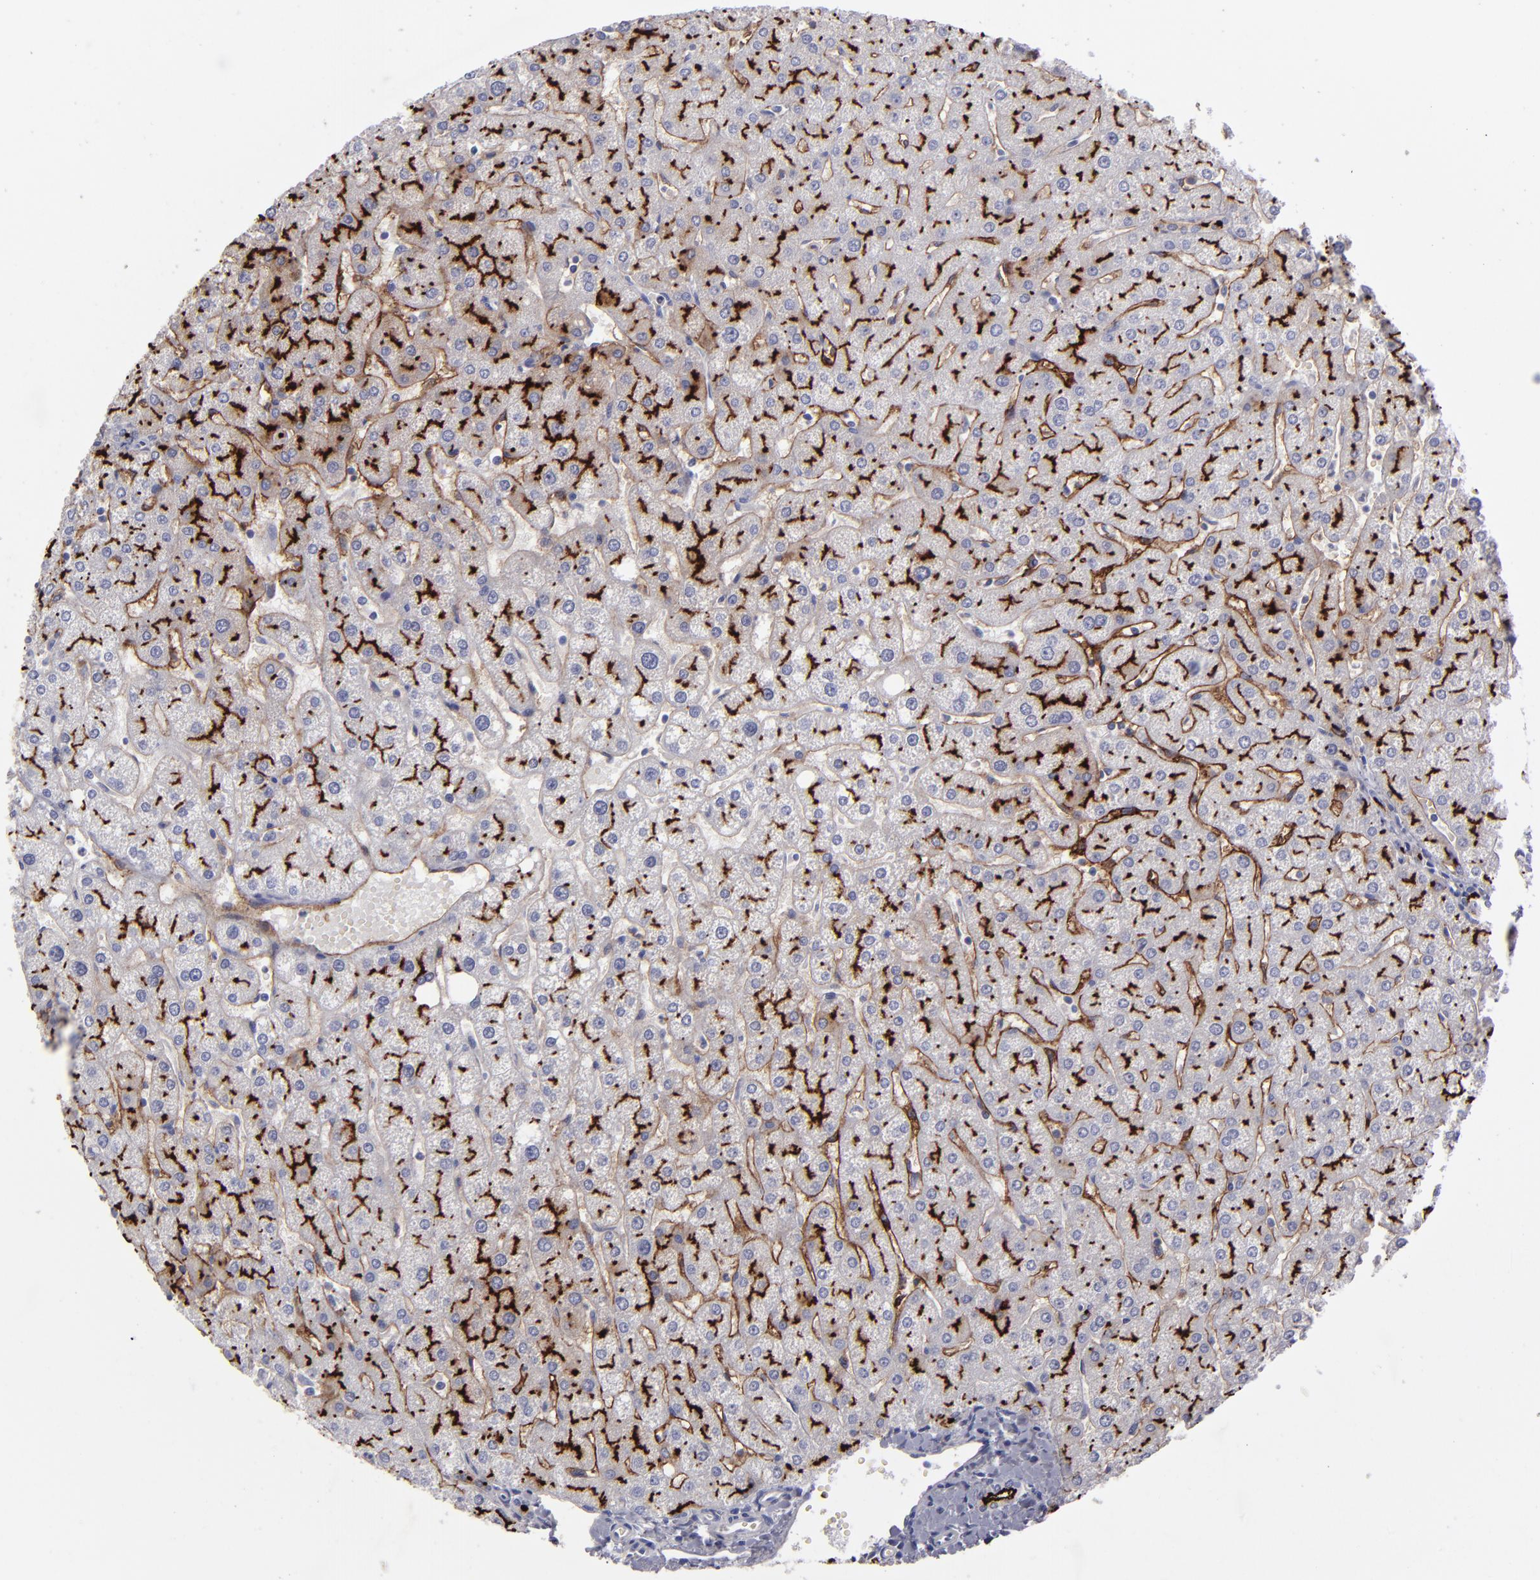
{"staining": {"intensity": "strong", "quantity": ">75%", "location": "cytoplasmic/membranous"}, "tissue": "liver", "cell_type": "Cholangiocytes", "image_type": "normal", "snomed": [{"axis": "morphology", "description": "Normal tissue, NOS"}, {"axis": "topography", "description": "Liver"}], "caption": "Immunohistochemical staining of normal liver exhibits strong cytoplasmic/membranous protein staining in approximately >75% of cholangiocytes. Using DAB (3,3'-diaminobenzidine) (brown) and hematoxylin (blue) stains, captured at high magnification using brightfield microscopy.", "gene": "ANPEP", "patient": {"sex": "male", "age": 67}}